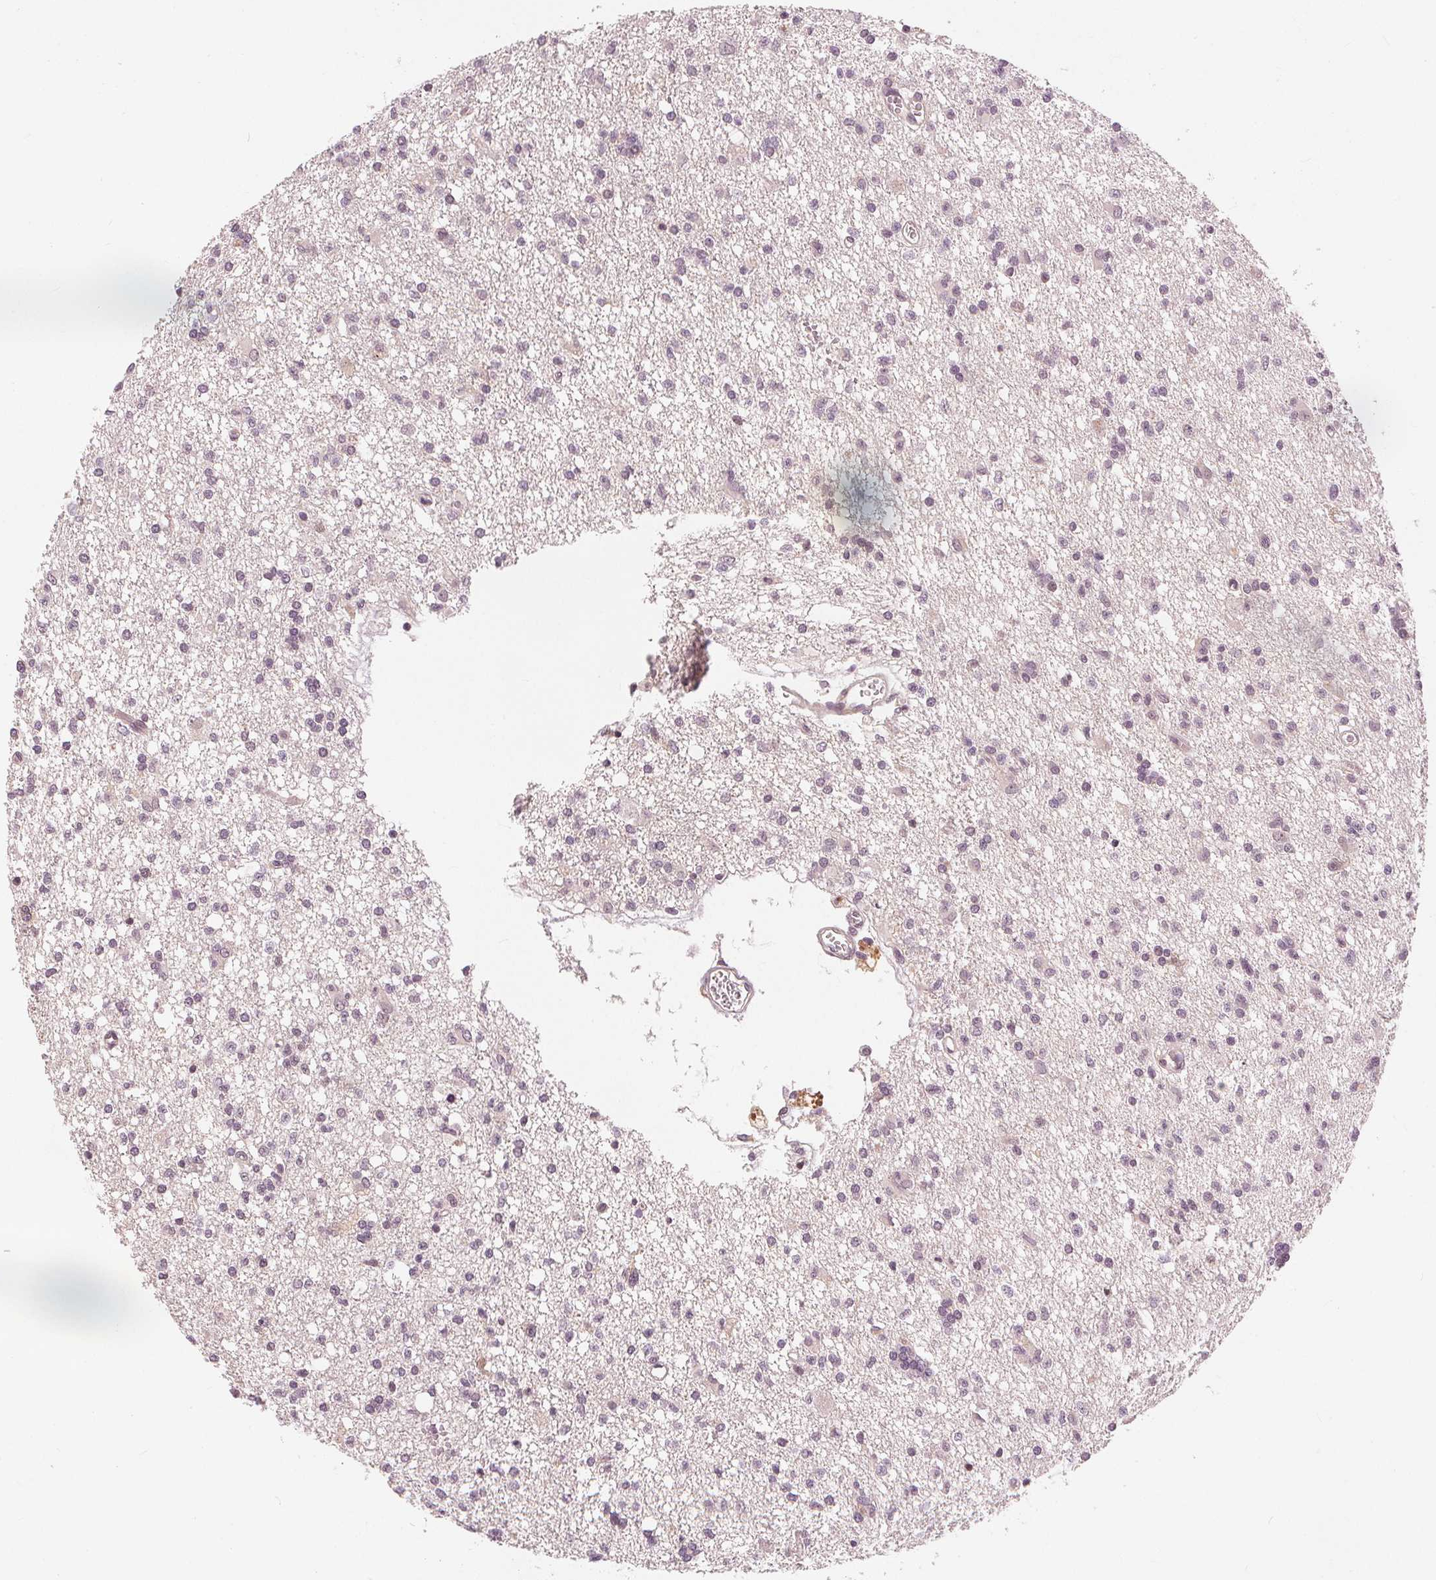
{"staining": {"intensity": "negative", "quantity": "none", "location": "none"}, "tissue": "glioma", "cell_type": "Tumor cells", "image_type": "cancer", "snomed": [{"axis": "morphology", "description": "Glioma, malignant, Low grade"}, {"axis": "topography", "description": "Brain"}], "caption": "This photomicrograph is of glioma stained with IHC to label a protein in brown with the nuclei are counter-stained blue. There is no staining in tumor cells.", "gene": "SLC34A1", "patient": {"sex": "male", "age": 64}}